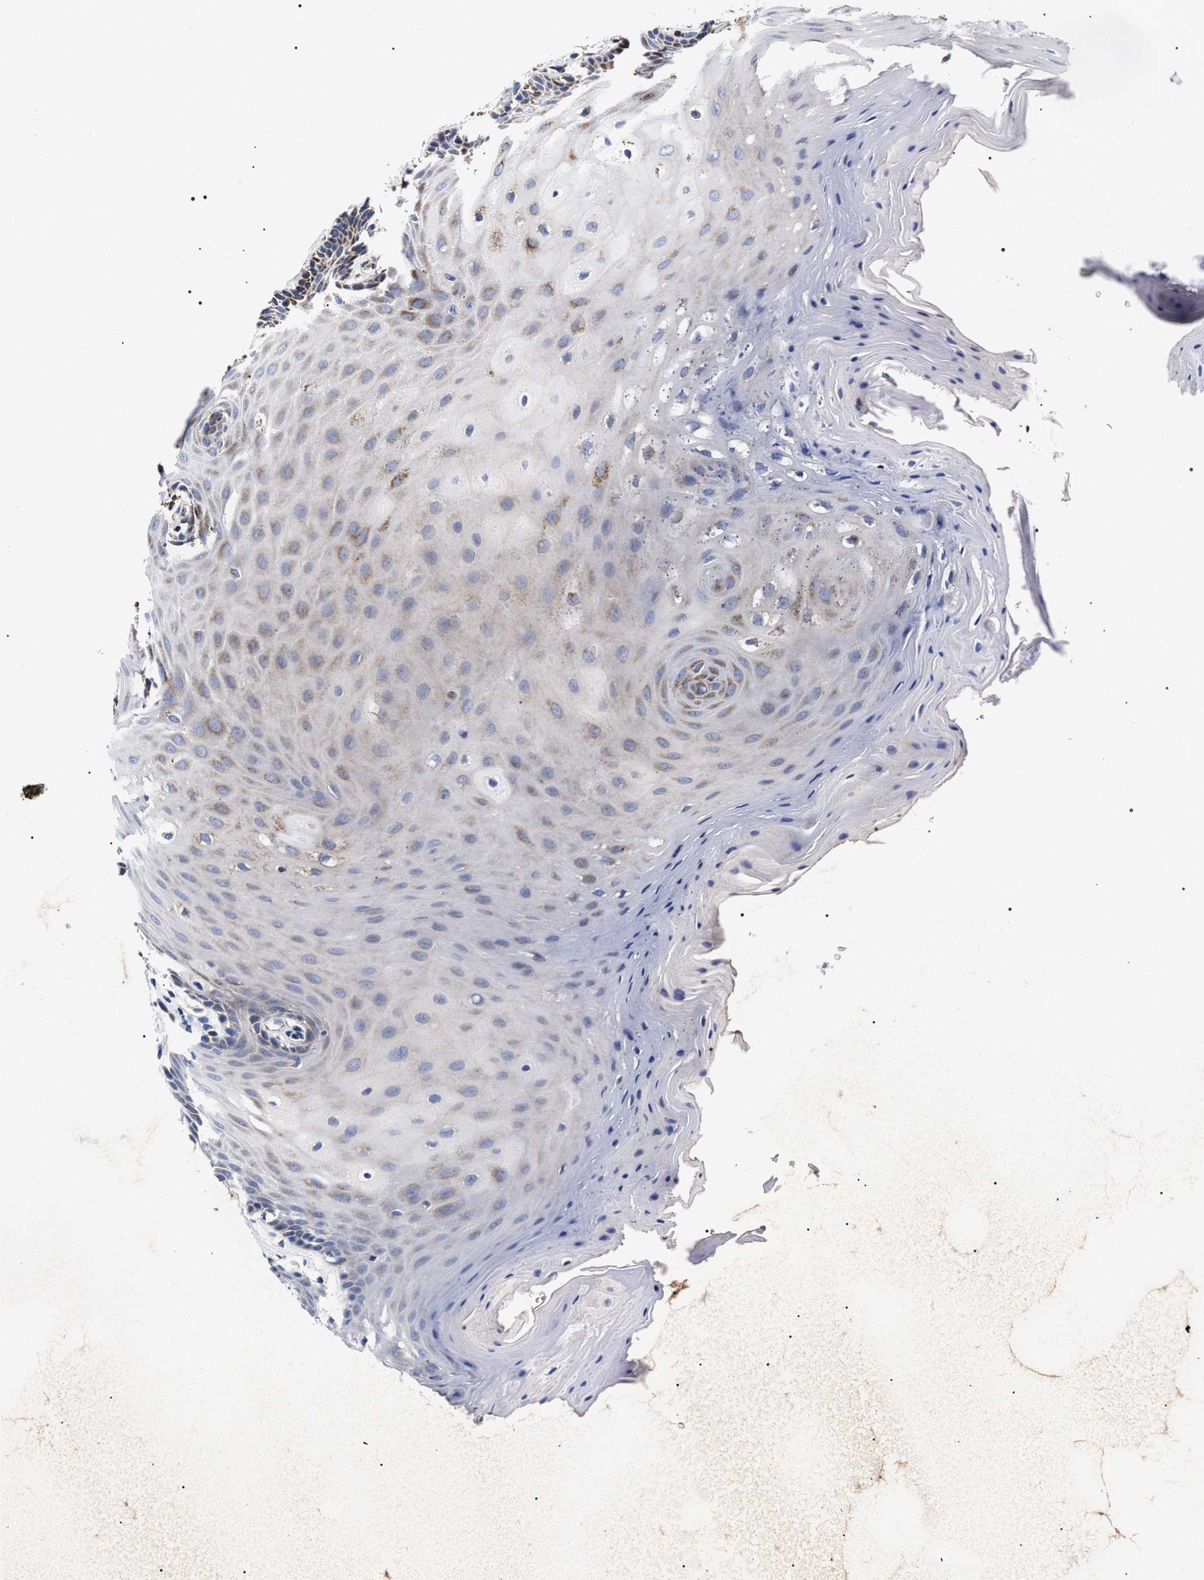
{"staining": {"intensity": "strong", "quantity": "<25%", "location": "cytoplasmic/membranous"}, "tissue": "oral mucosa", "cell_type": "Squamous epithelial cells", "image_type": "normal", "snomed": [{"axis": "morphology", "description": "Normal tissue, NOS"}, {"axis": "morphology", "description": "Squamous cell carcinoma, NOS"}, {"axis": "topography", "description": "Oral tissue"}, {"axis": "topography", "description": "Head-Neck"}], "caption": "Strong cytoplasmic/membranous staining is identified in about <25% of squamous epithelial cells in normal oral mucosa.", "gene": "COG5", "patient": {"sex": "male", "age": 71}}